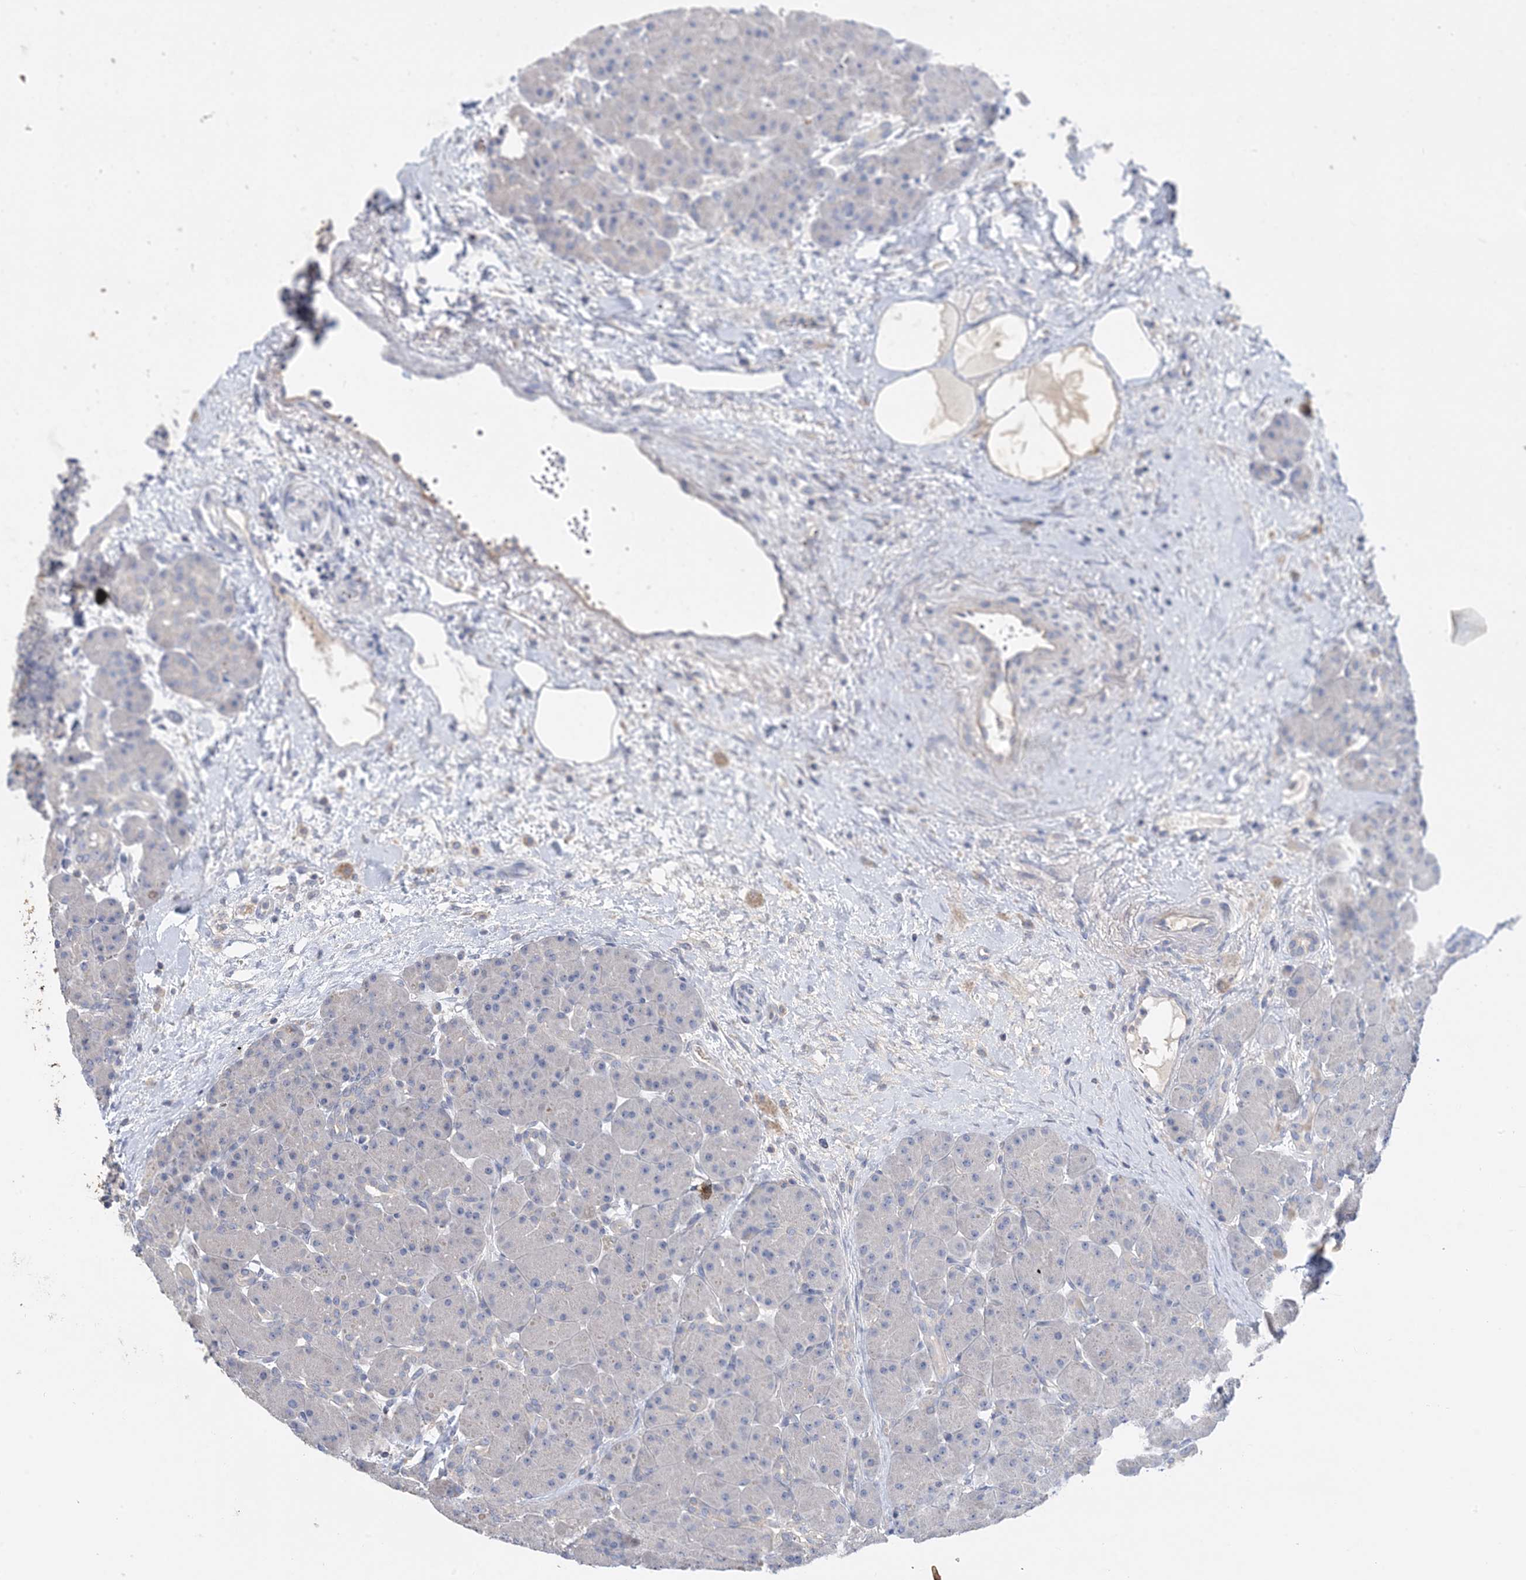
{"staining": {"intensity": "negative", "quantity": "none", "location": "none"}, "tissue": "pancreas", "cell_type": "Exocrine glandular cells", "image_type": "normal", "snomed": [{"axis": "morphology", "description": "Normal tissue, NOS"}, {"axis": "topography", "description": "Pancreas"}], "caption": "Immunohistochemistry of unremarkable human pancreas displays no staining in exocrine glandular cells. (Brightfield microscopy of DAB immunohistochemistry at high magnification).", "gene": "KPRP", "patient": {"sex": "male", "age": 66}}